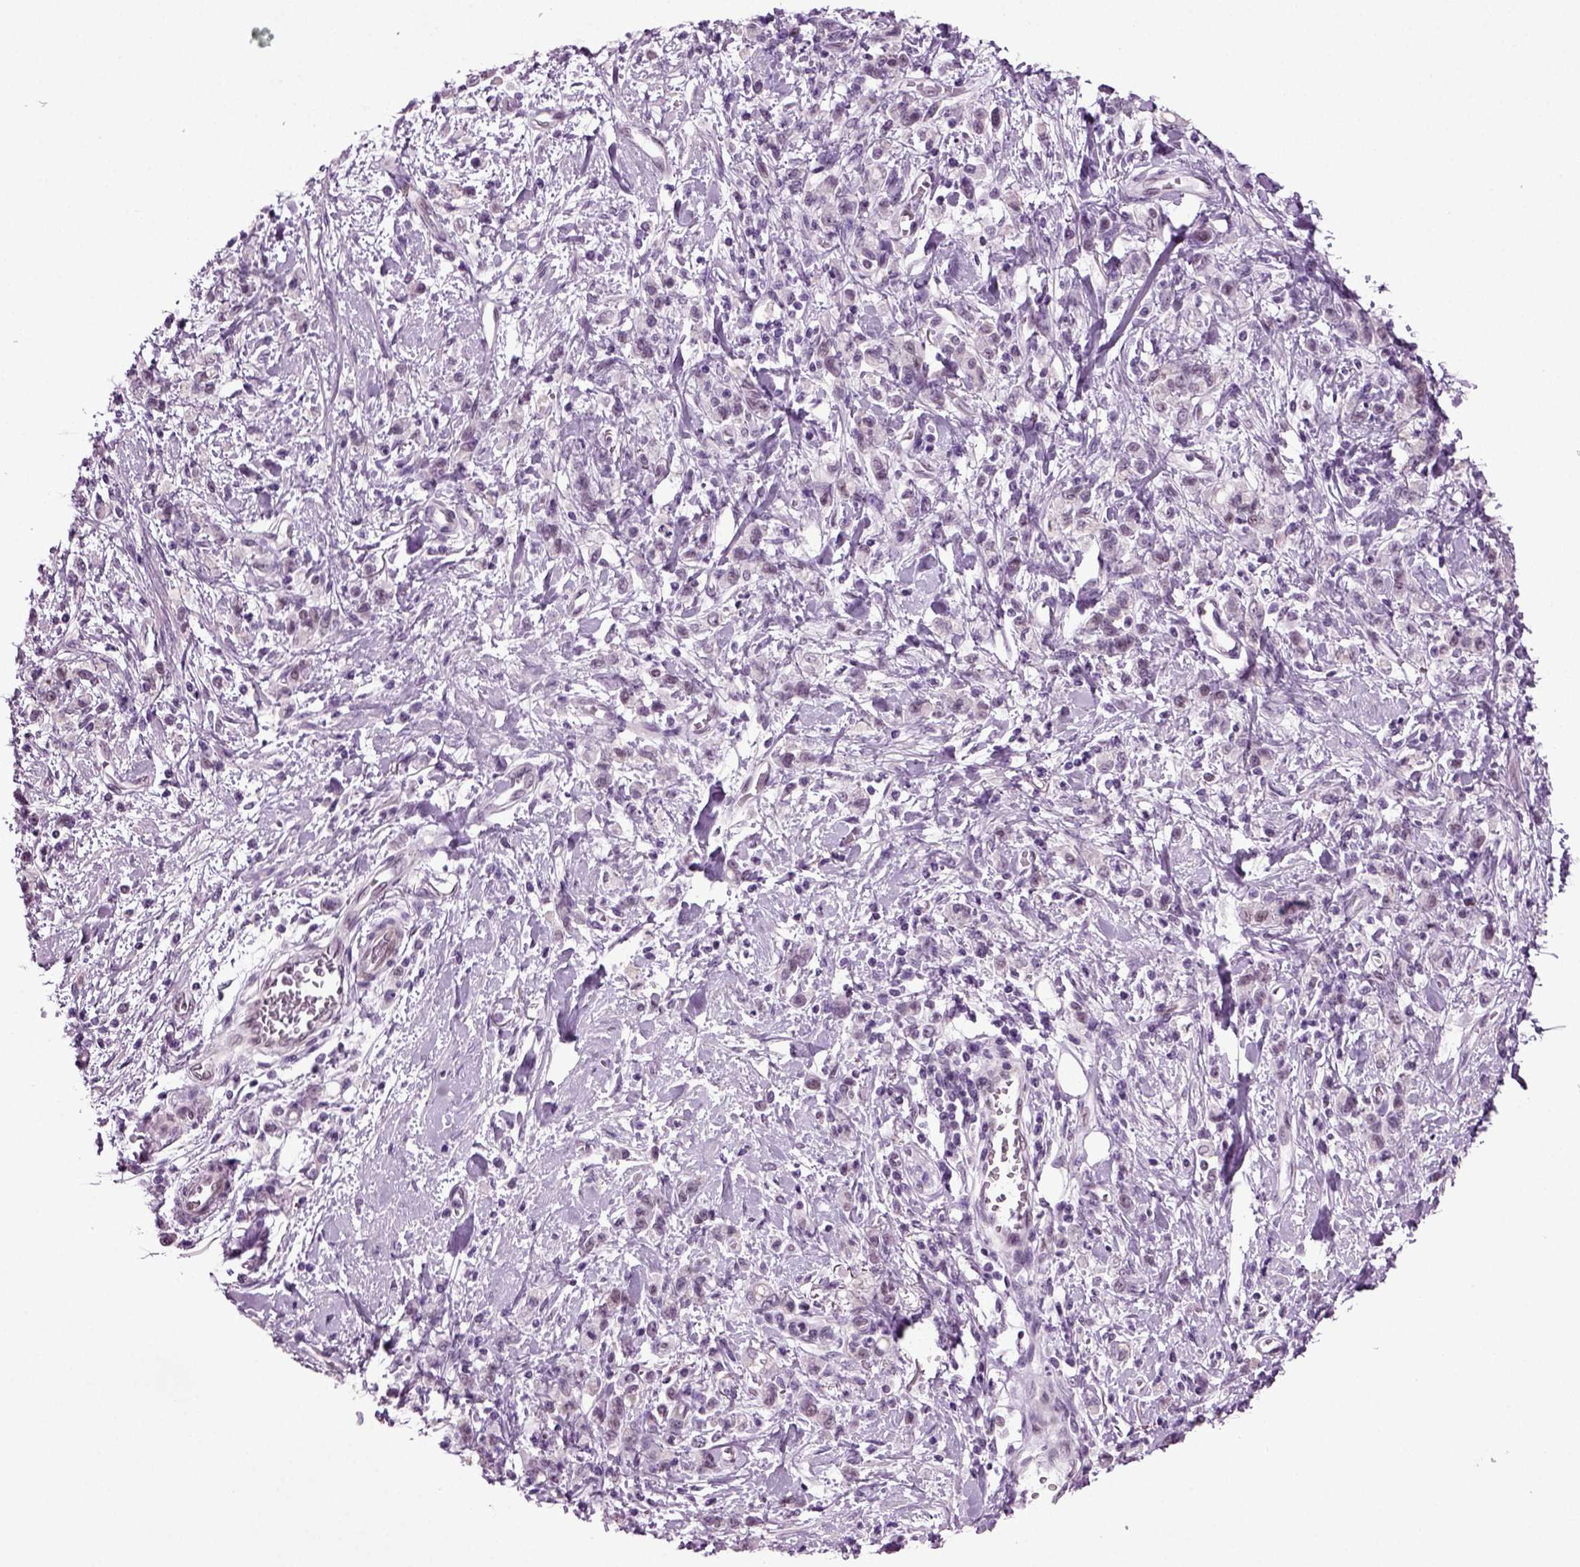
{"staining": {"intensity": "negative", "quantity": "none", "location": "none"}, "tissue": "stomach cancer", "cell_type": "Tumor cells", "image_type": "cancer", "snomed": [{"axis": "morphology", "description": "Adenocarcinoma, NOS"}, {"axis": "topography", "description": "Stomach"}], "caption": "A high-resolution histopathology image shows immunohistochemistry staining of adenocarcinoma (stomach), which demonstrates no significant staining in tumor cells.", "gene": "RFX3", "patient": {"sex": "male", "age": 77}}